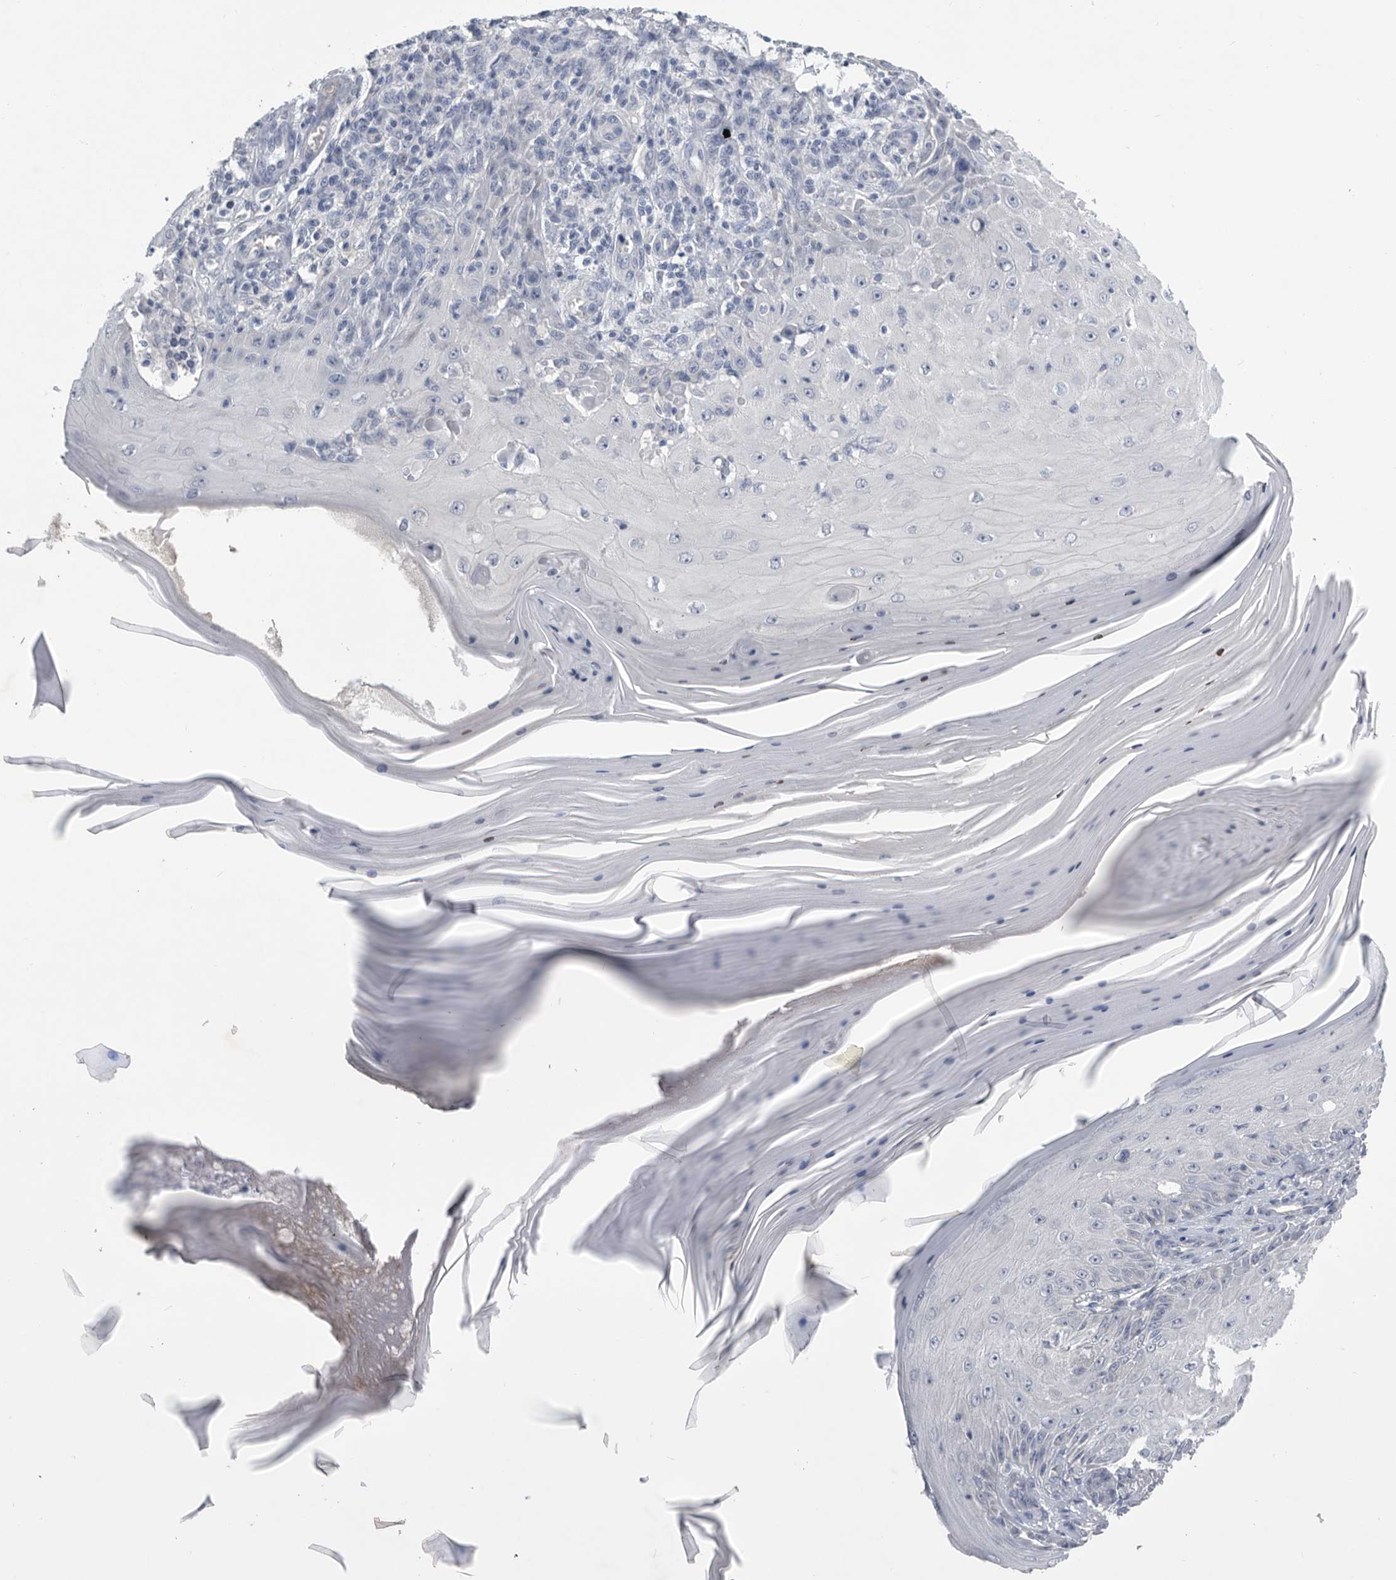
{"staining": {"intensity": "negative", "quantity": "none", "location": "none"}, "tissue": "skin cancer", "cell_type": "Tumor cells", "image_type": "cancer", "snomed": [{"axis": "morphology", "description": "Squamous cell carcinoma, NOS"}, {"axis": "topography", "description": "Skin"}], "caption": "High magnification brightfield microscopy of skin squamous cell carcinoma stained with DAB (brown) and counterstained with hematoxylin (blue): tumor cells show no significant expression.", "gene": "BTBD6", "patient": {"sex": "female", "age": 73}}